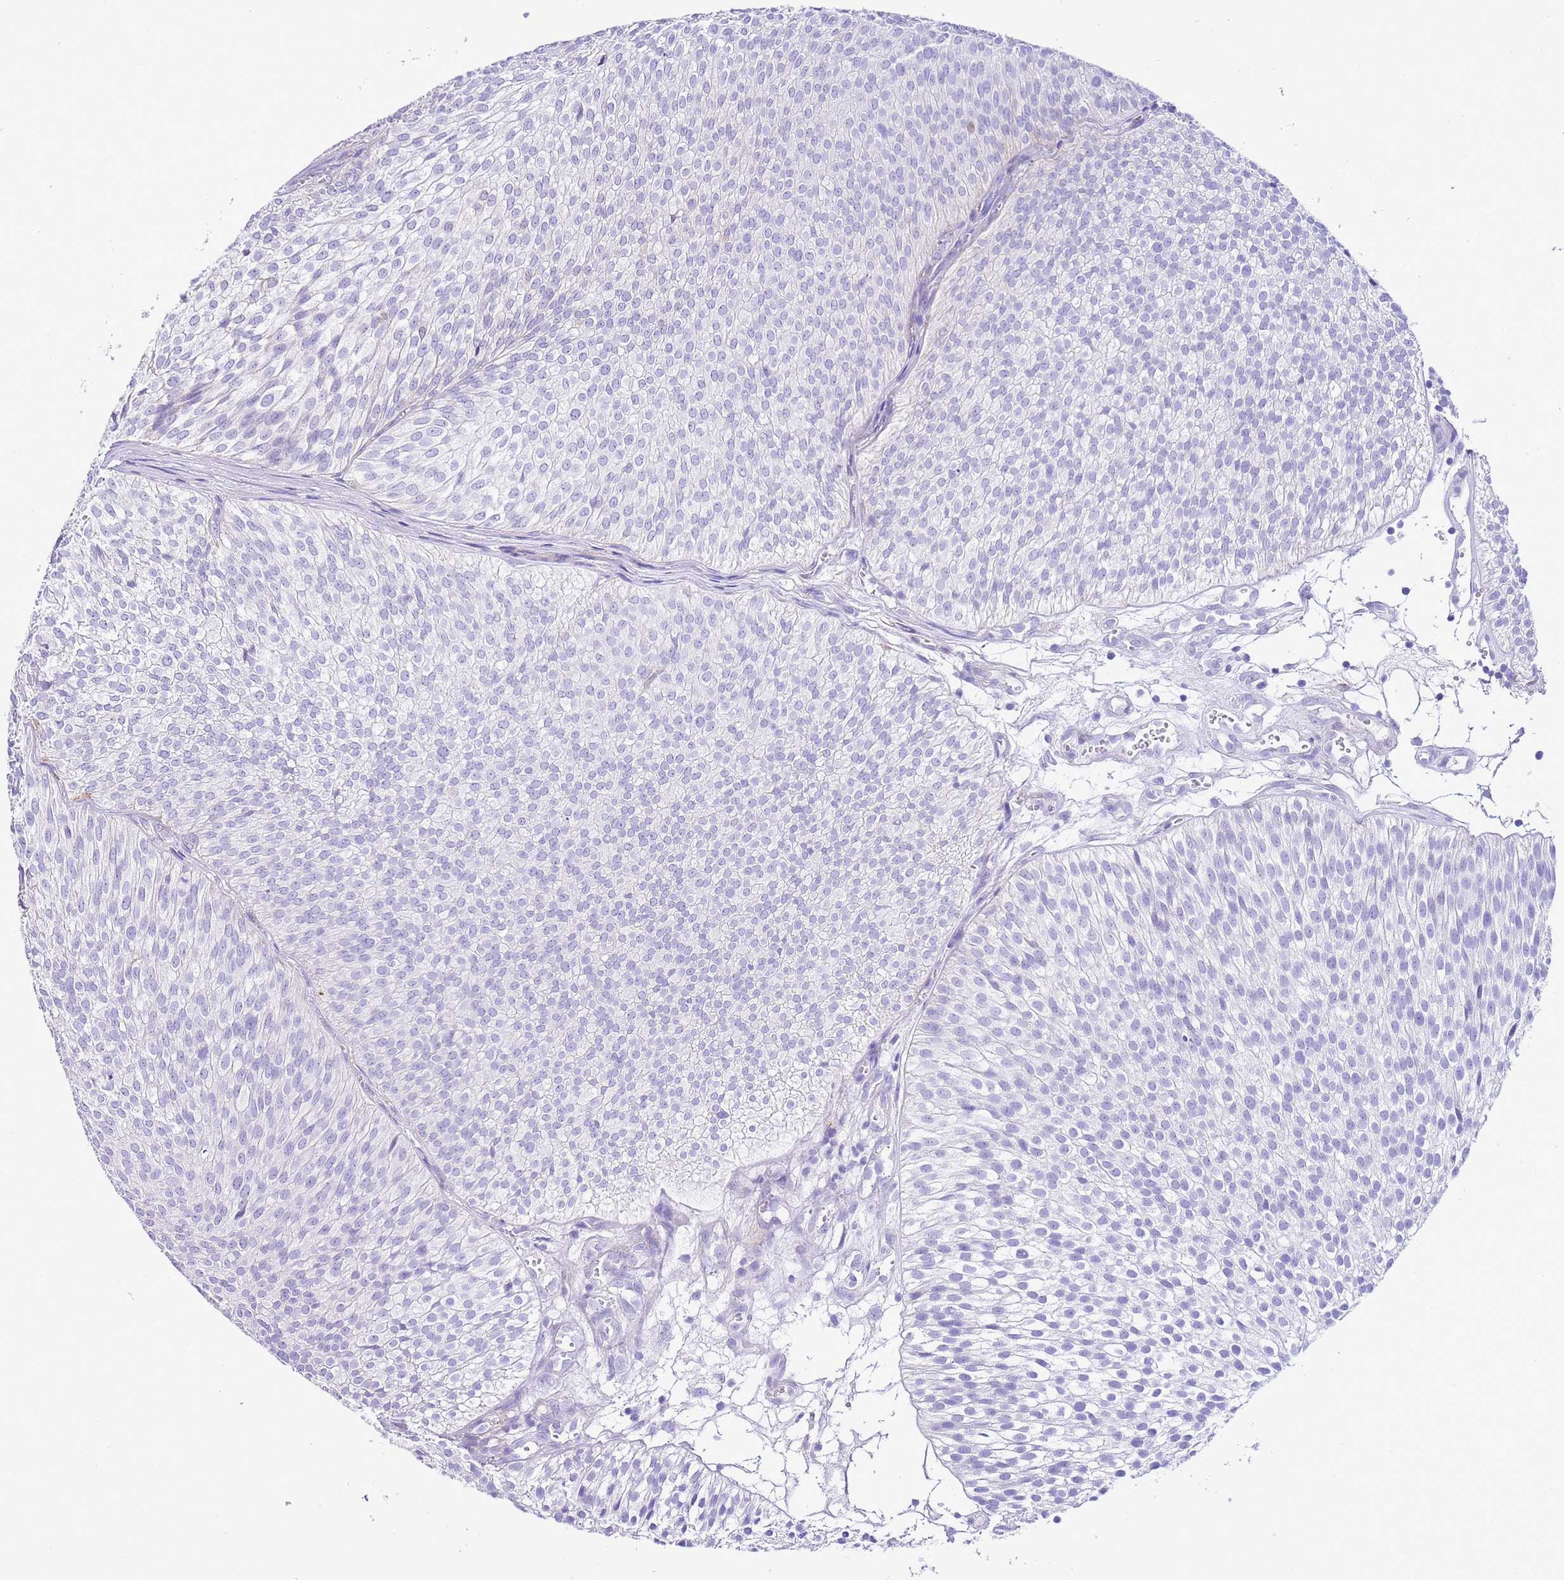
{"staining": {"intensity": "negative", "quantity": "none", "location": "none"}, "tissue": "urothelial cancer", "cell_type": "Tumor cells", "image_type": "cancer", "snomed": [{"axis": "morphology", "description": "Urothelial carcinoma, Low grade"}, {"axis": "topography", "description": "Urinary bladder"}], "caption": "Tumor cells show no significant staining in low-grade urothelial carcinoma.", "gene": "ALDH3A1", "patient": {"sex": "male", "age": 91}}